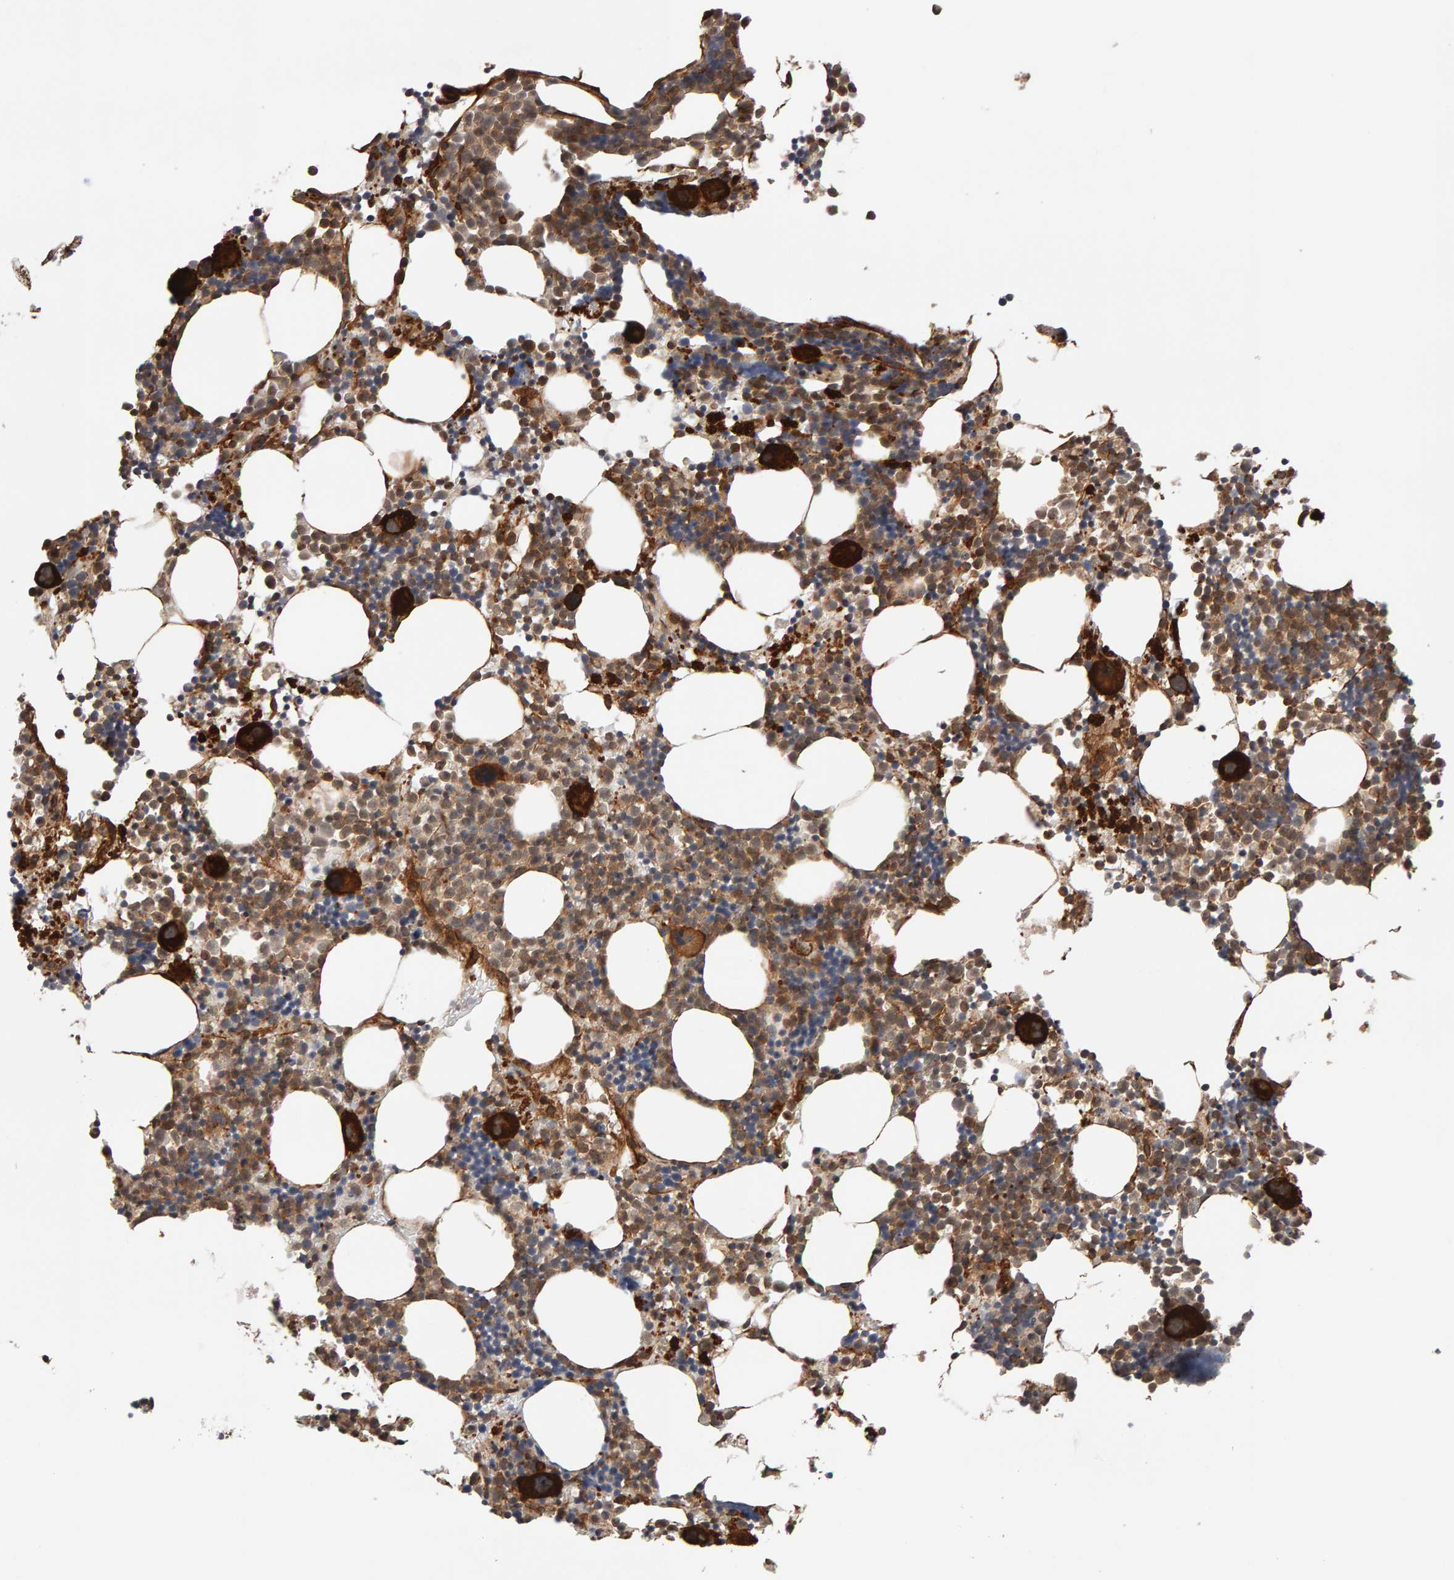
{"staining": {"intensity": "strong", "quantity": ">75%", "location": "cytoplasmic/membranous"}, "tissue": "bone marrow", "cell_type": "Hematopoietic cells", "image_type": "normal", "snomed": [{"axis": "morphology", "description": "Normal tissue, NOS"}, {"axis": "morphology", "description": "Inflammation, NOS"}, {"axis": "topography", "description": "Bone marrow"}], "caption": "Immunohistochemical staining of unremarkable human bone marrow exhibits strong cytoplasmic/membranous protein expression in about >75% of hematopoietic cells.", "gene": "SYNRG", "patient": {"sex": "male", "age": 78}}